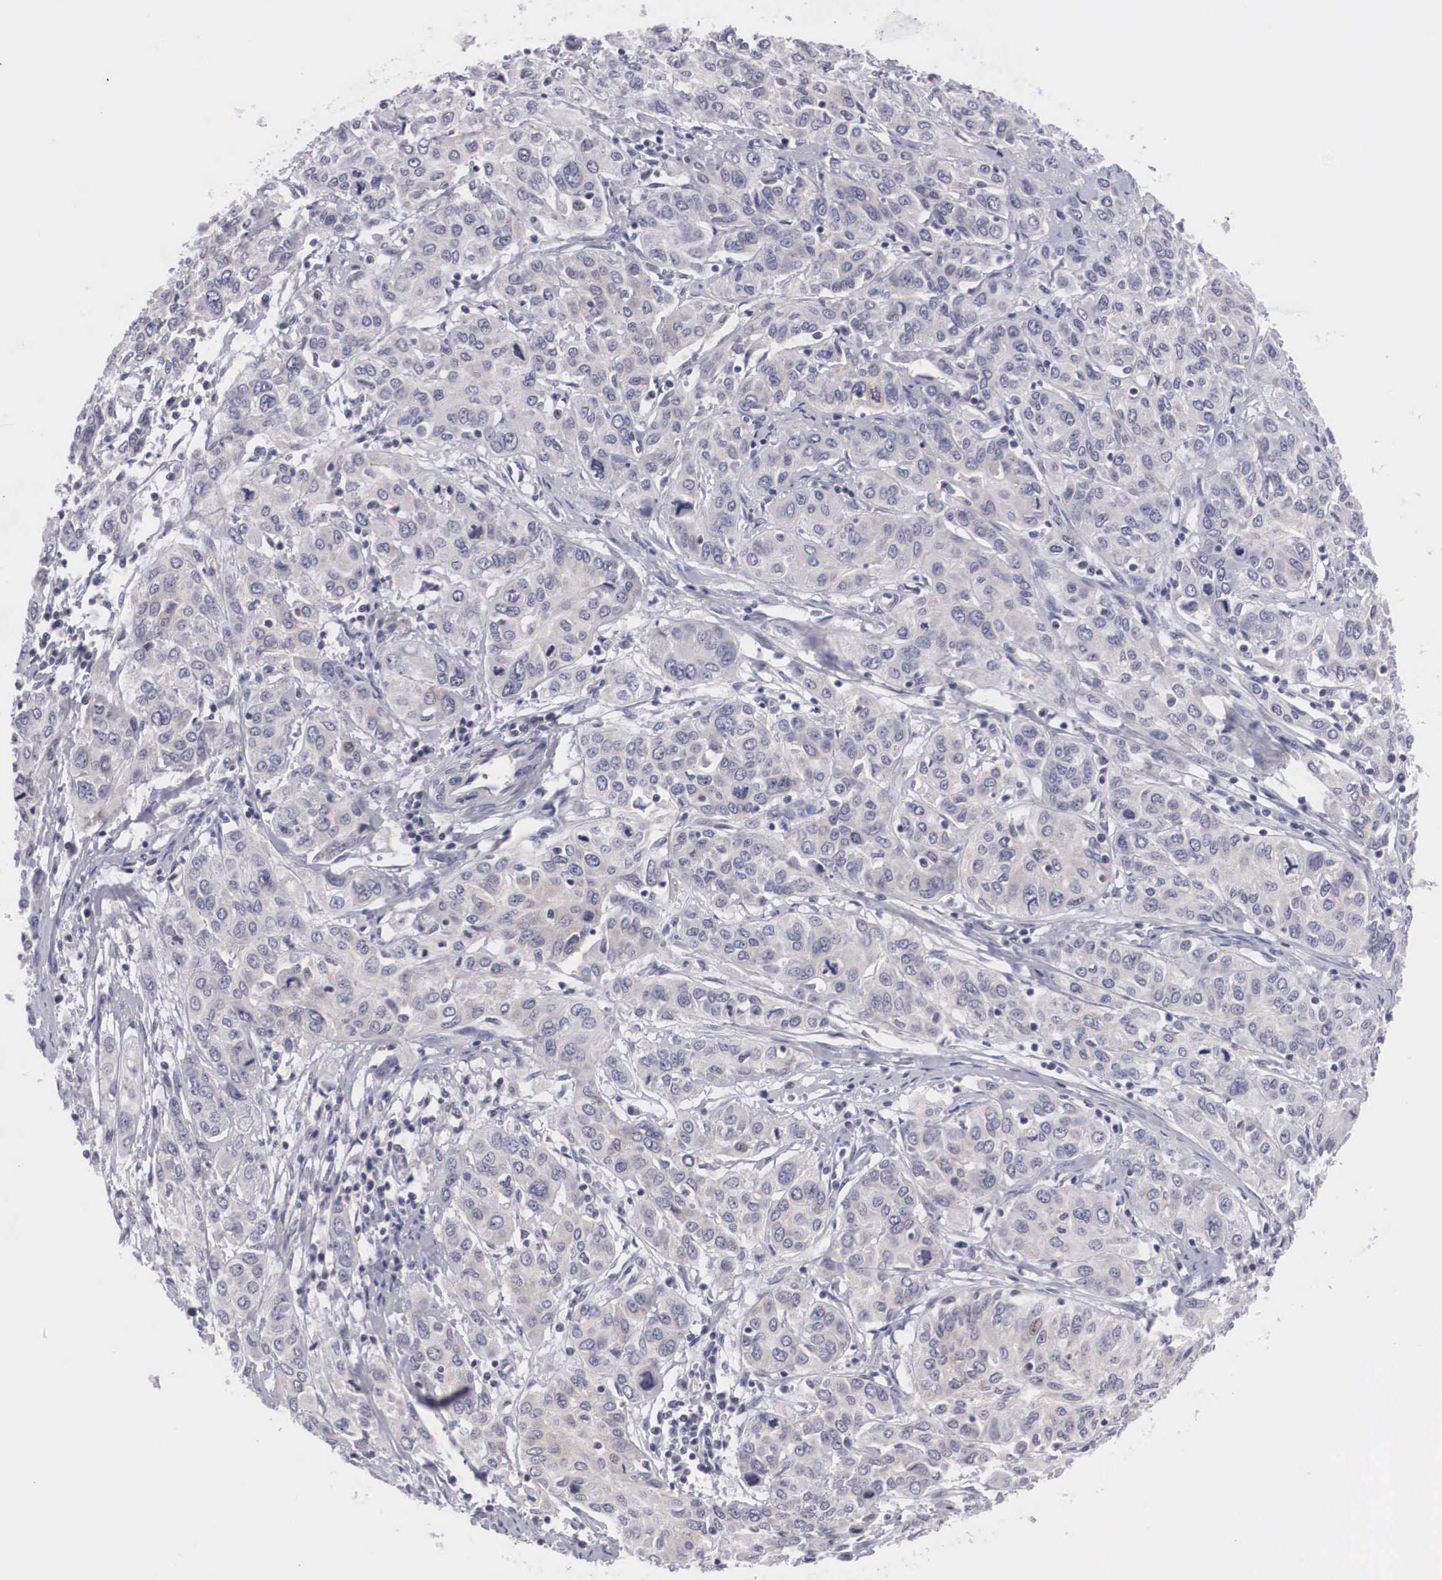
{"staining": {"intensity": "negative", "quantity": "none", "location": "none"}, "tissue": "cervical cancer", "cell_type": "Tumor cells", "image_type": "cancer", "snomed": [{"axis": "morphology", "description": "Squamous cell carcinoma, NOS"}, {"axis": "topography", "description": "Cervix"}], "caption": "Cervical squamous cell carcinoma stained for a protein using immunohistochemistry reveals no staining tumor cells.", "gene": "GRIPAP1", "patient": {"sex": "female", "age": 38}}